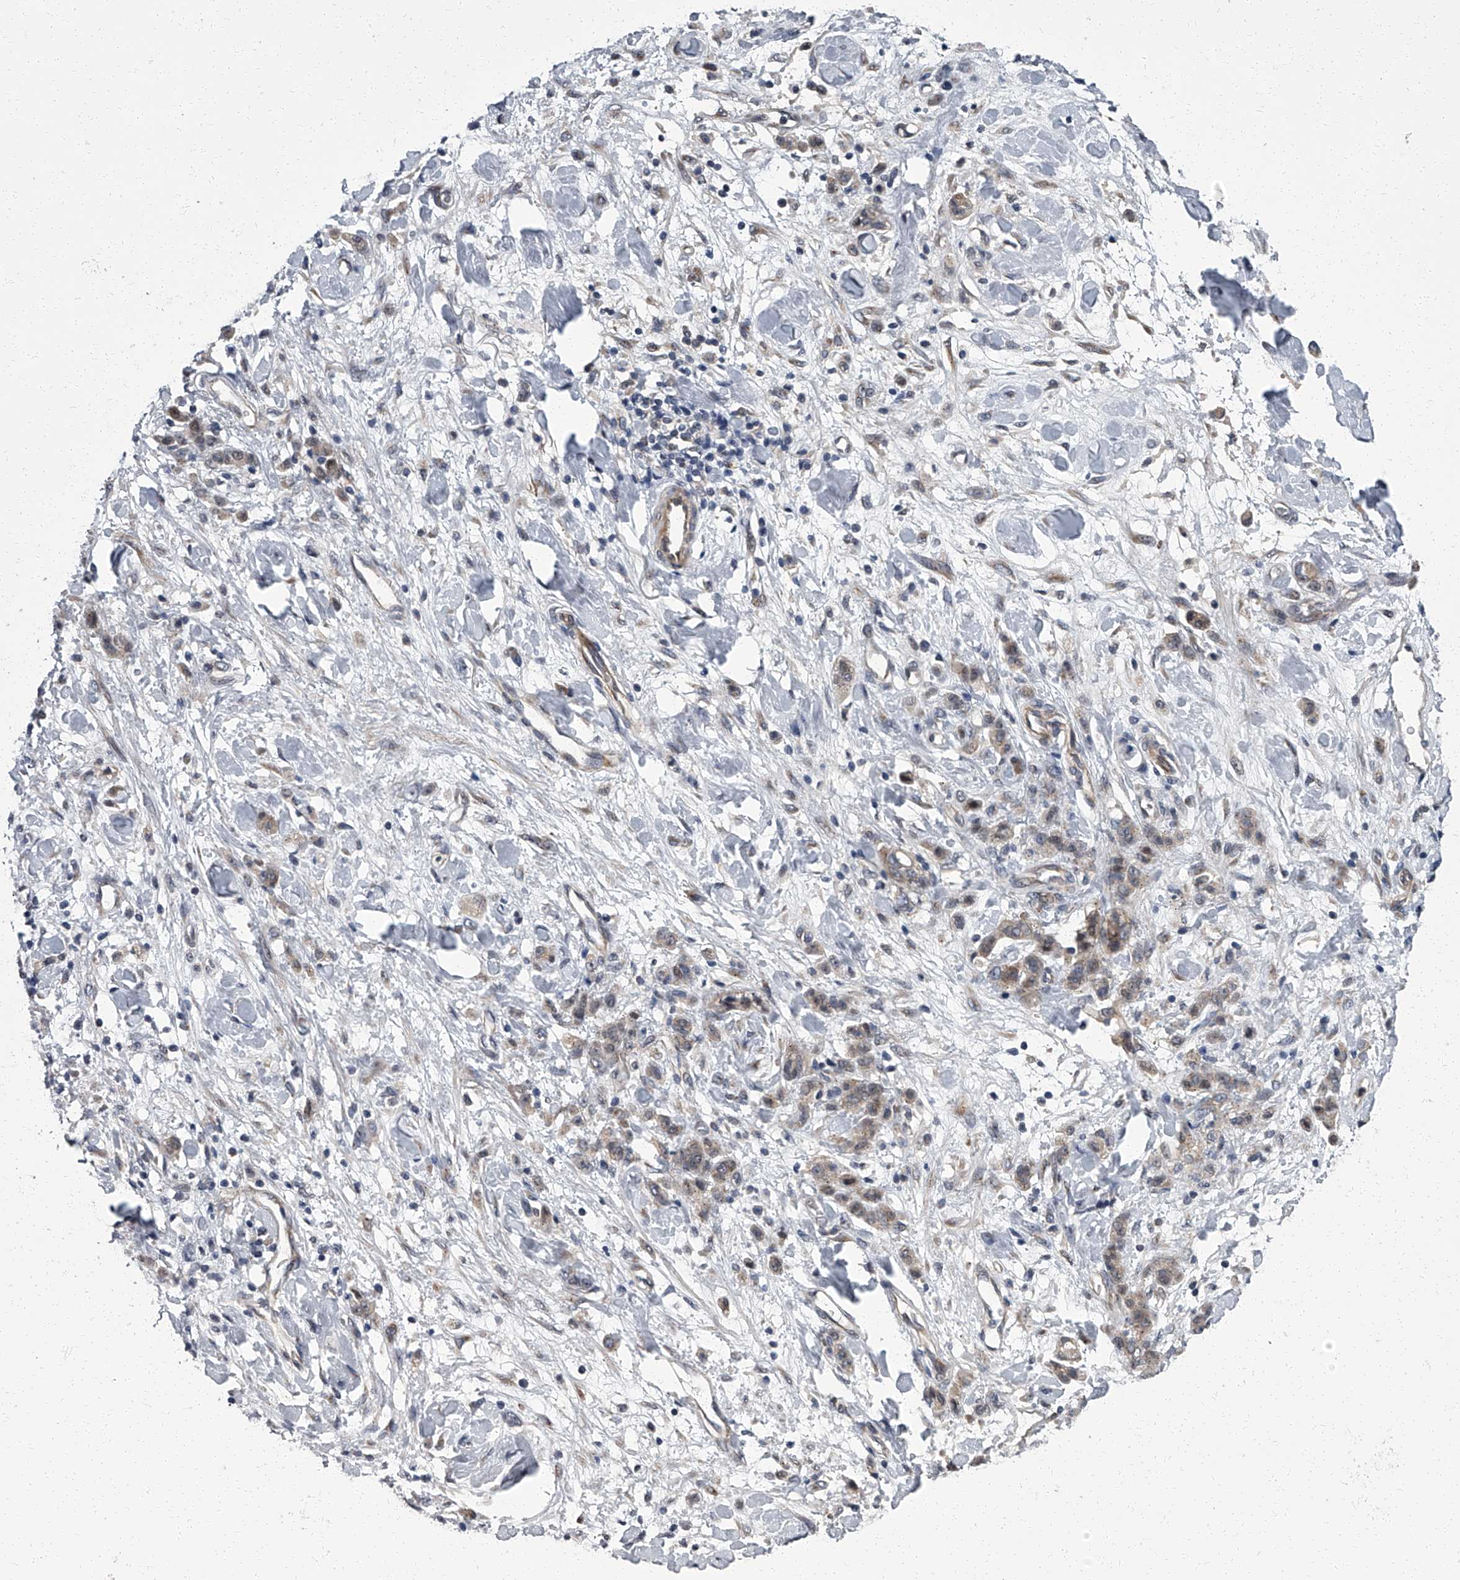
{"staining": {"intensity": "weak", "quantity": ">75%", "location": "cytoplasmic/membranous"}, "tissue": "stomach cancer", "cell_type": "Tumor cells", "image_type": "cancer", "snomed": [{"axis": "morphology", "description": "Normal tissue, NOS"}, {"axis": "morphology", "description": "Adenocarcinoma, NOS"}, {"axis": "topography", "description": "Stomach"}], "caption": "A low amount of weak cytoplasmic/membranous staining is appreciated in approximately >75% of tumor cells in stomach adenocarcinoma tissue.", "gene": "ZNF274", "patient": {"sex": "male", "age": 82}}